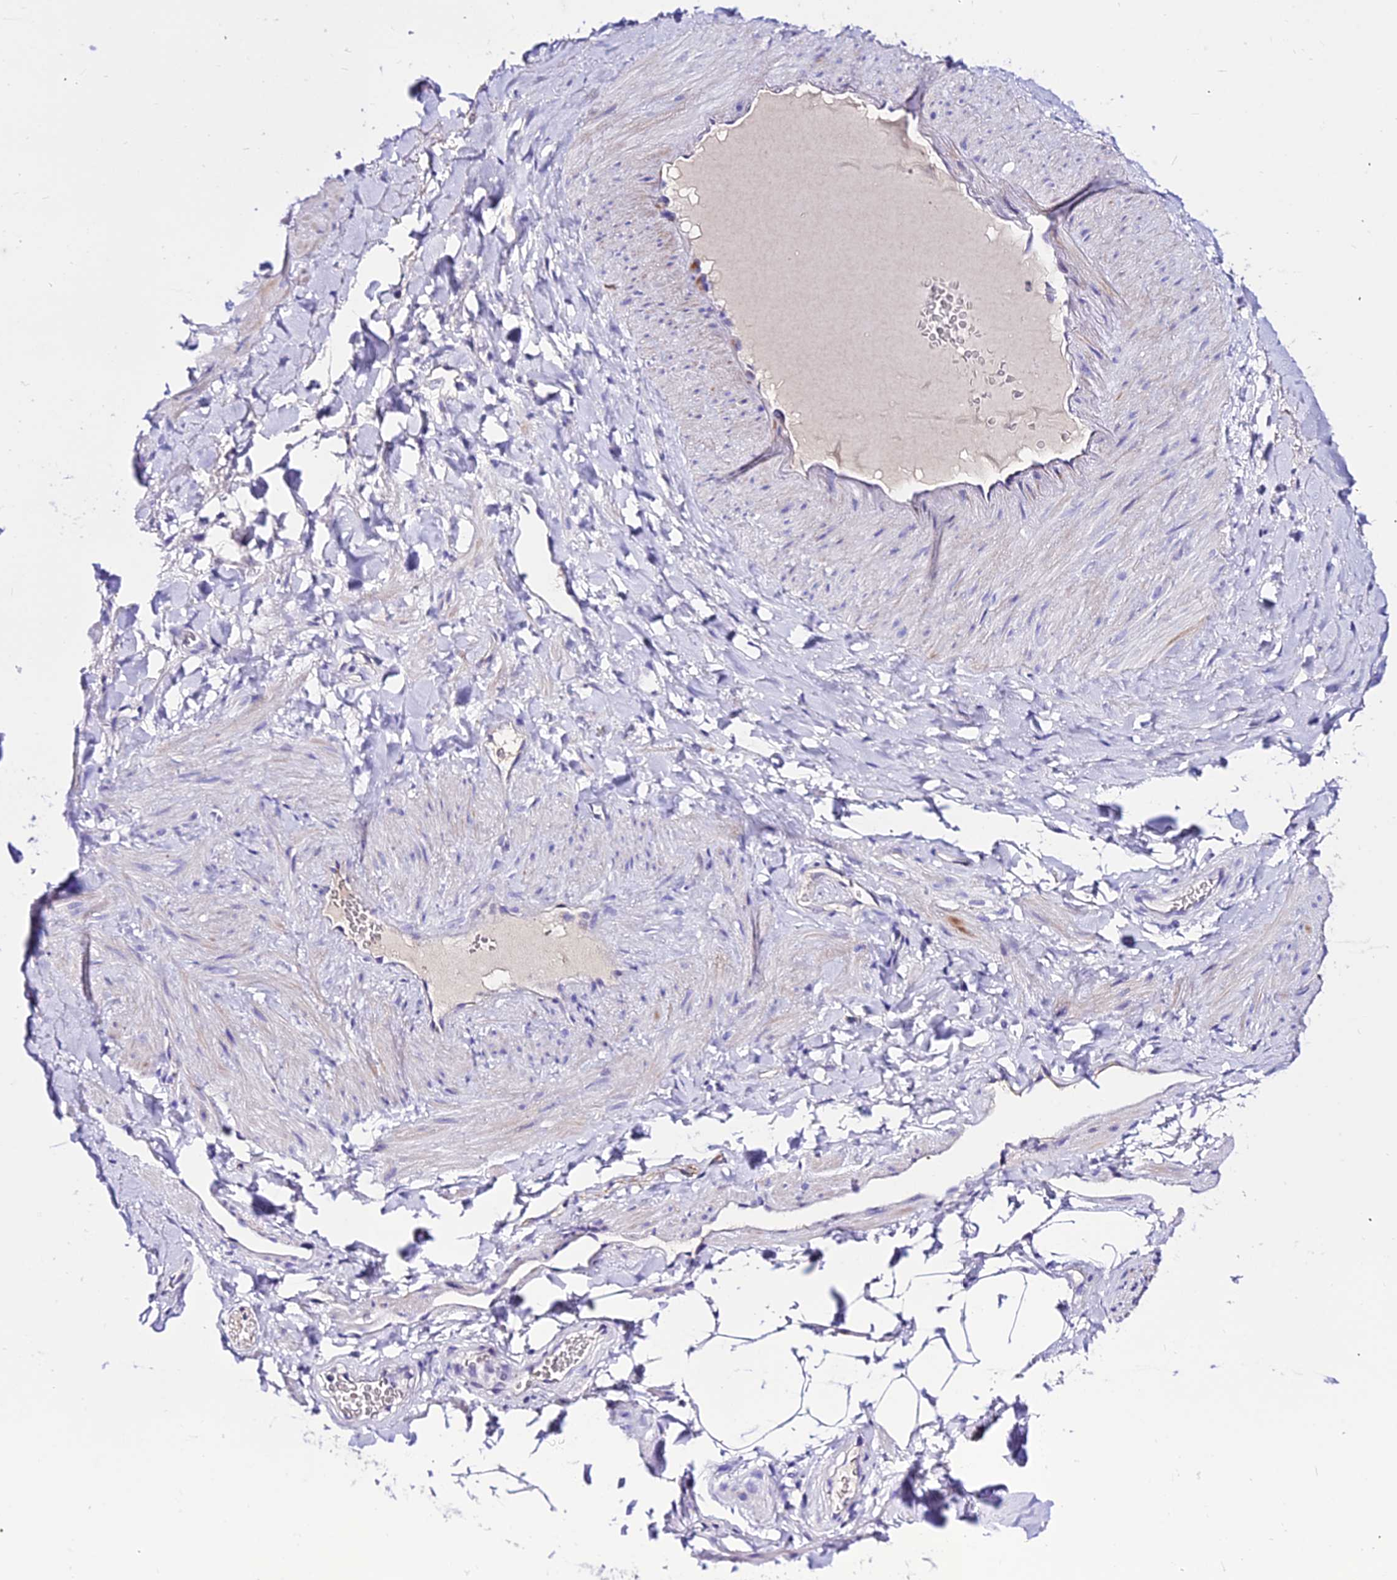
{"staining": {"intensity": "negative", "quantity": "none", "location": "none"}, "tissue": "adipose tissue", "cell_type": "Adipocytes", "image_type": "normal", "snomed": [{"axis": "morphology", "description": "Normal tissue, NOS"}, {"axis": "topography", "description": "Soft tissue"}, {"axis": "topography", "description": "Vascular tissue"}], "caption": "Immunohistochemistry image of unremarkable adipose tissue: adipose tissue stained with DAB (3,3'-diaminobenzidine) reveals no significant protein staining in adipocytes. Brightfield microscopy of immunohistochemistry (IHC) stained with DAB (3,3'-diaminobenzidine) (brown) and hematoxylin (blue), captured at high magnification.", "gene": "DEFB106A", "patient": {"sex": "male", "age": 54}}